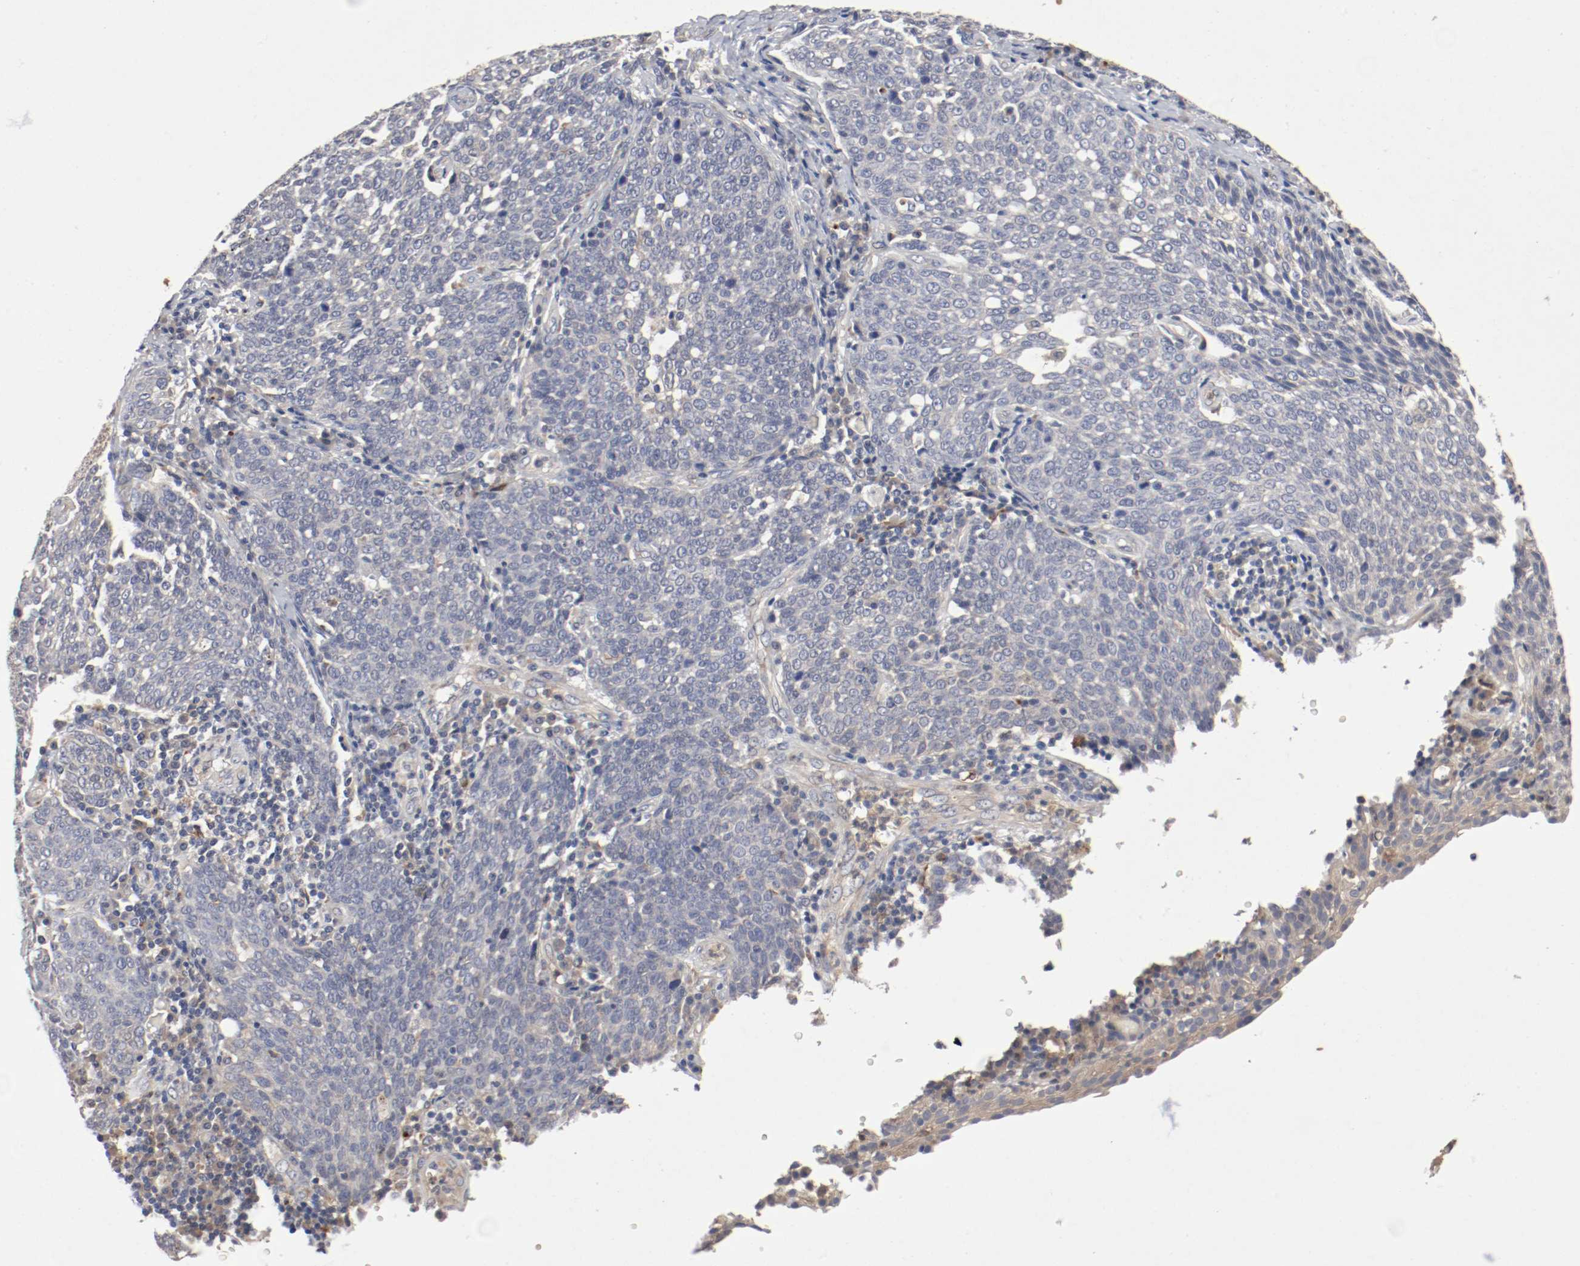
{"staining": {"intensity": "weak", "quantity": "<25%", "location": "cytoplasmic/membranous"}, "tissue": "cervical cancer", "cell_type": "Tumor cells", "image_type": "cancer", "snomed": [{"axis": "morphology", "description": "Squamous cell carcinoma, NOS"}, {"axis": "topography", "description": "Cervix"}], "caption": "A histopathology image of cervical cancer stained for a protein exhibits no brown staining in tumor cells.", "gene": "REN", "patient": {"sex": "female", "age": 34}}